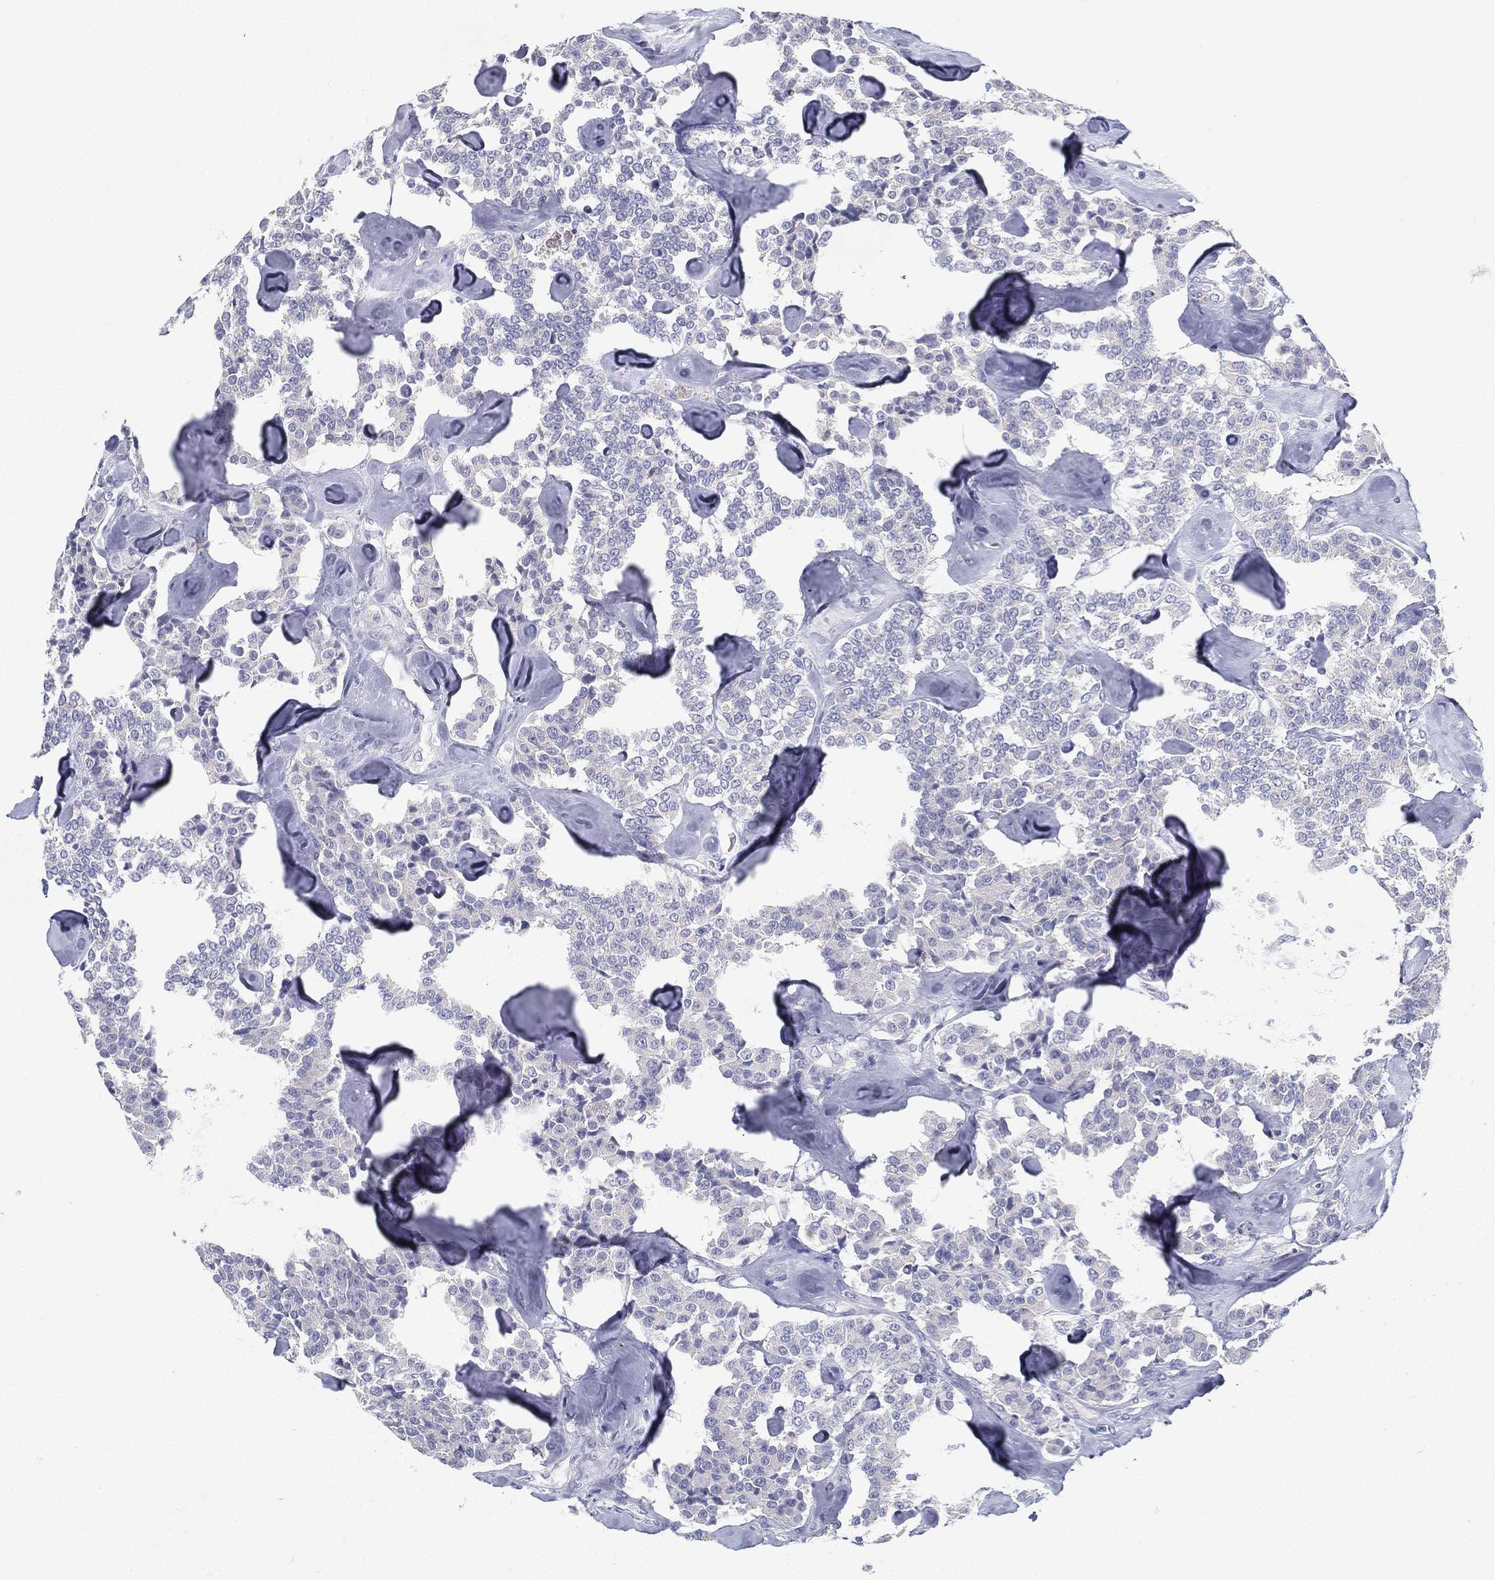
{"staining": {"intensity": "negative", "quantity": "none", "location": "none"}, "tissue": "carcinoid", "cell_type": "Tumor cells", "image_type": "cancer", "snomed": [{"axis": "morphology", "description": "Carcinoid, malignant, NOS"}, {"axis": "topography", "description": "Pancreas"}], "caption": "The micrograph displays no significant staining in tumor cells of malignant carcinoid.", "gene": "RGS13", "patient": {"sex": "male", "age": 41}}